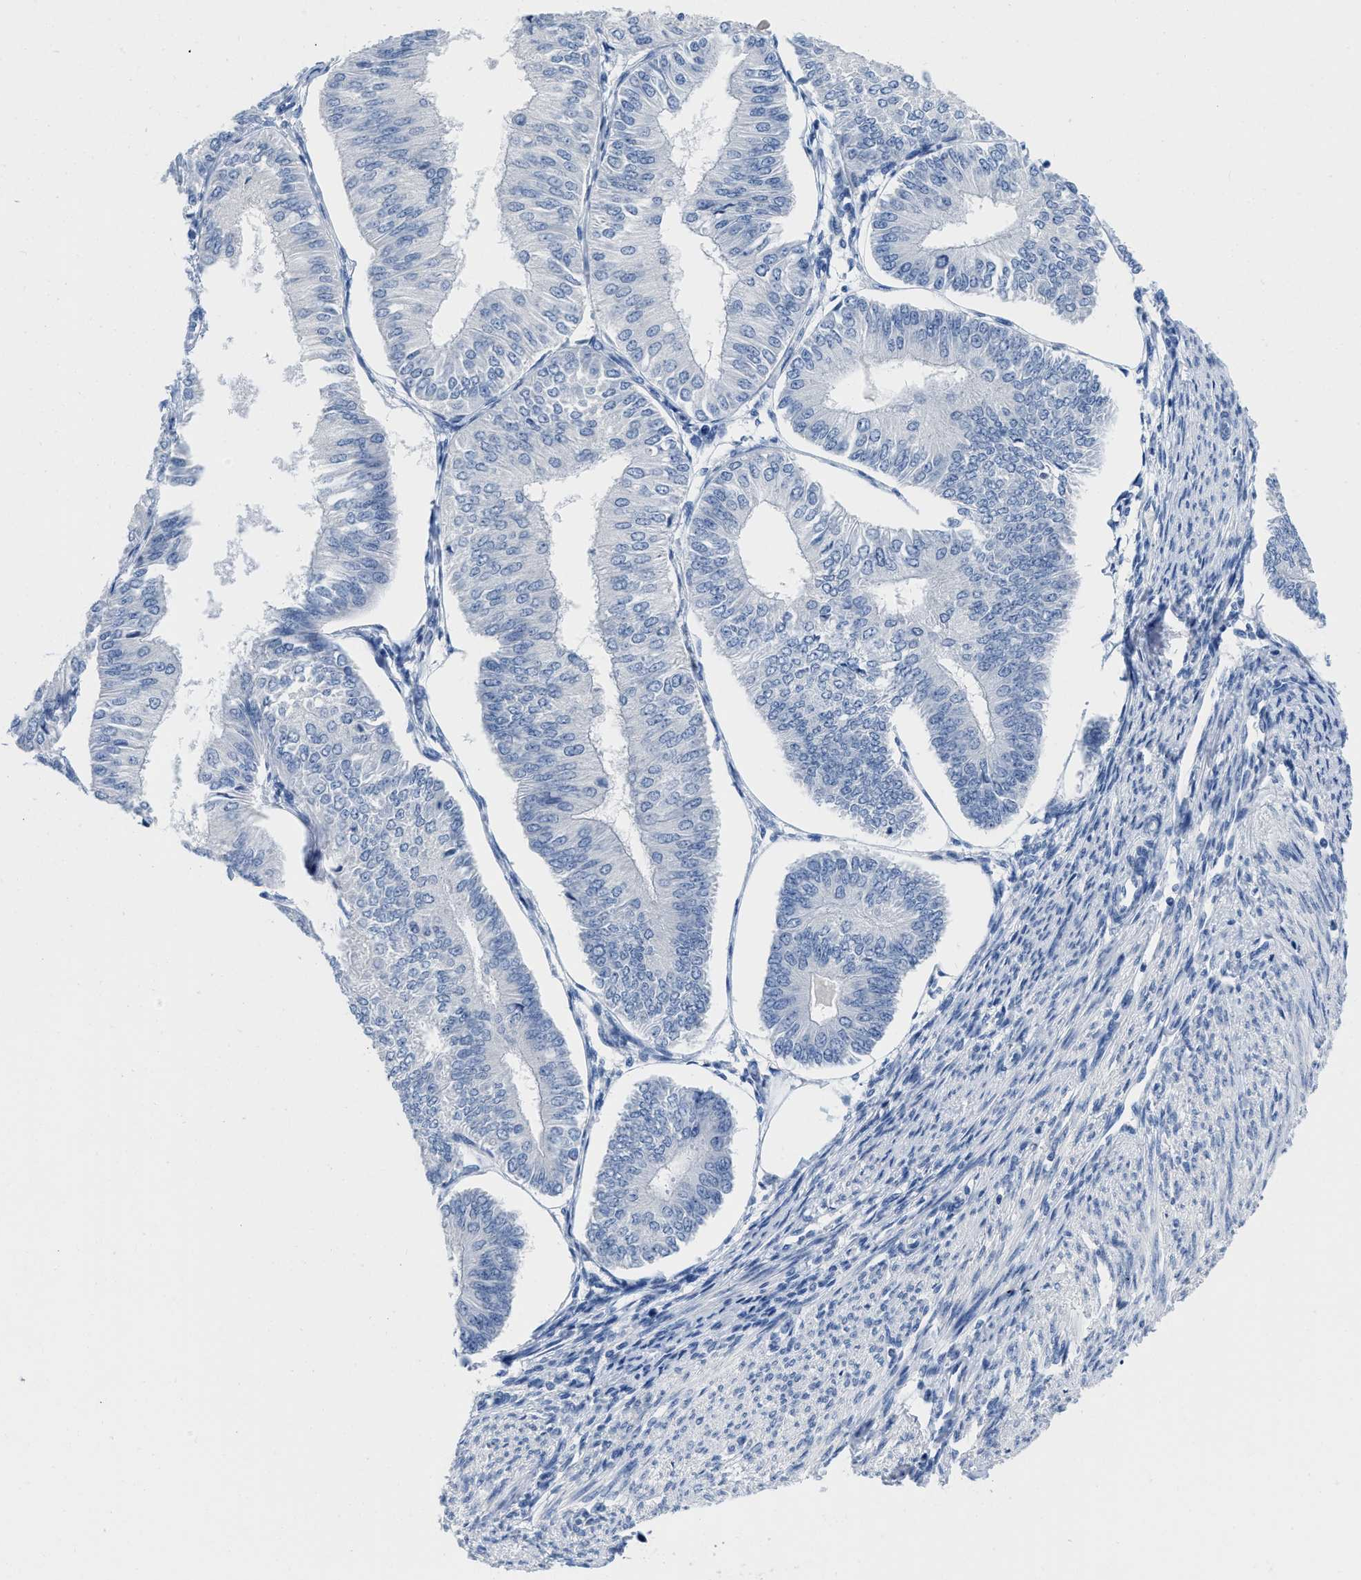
{"staining": {"intensity": "negative", "quantity": "none", "location": "none"}, "tissue": "endometrial cancer", "cell_type": "Tumor cells", "image_type": "cancer", "snomed": [{"axis": "morphology", "description": "Adenocarcinoma, NOS"}, {"axis": "topography", "description": "Endometrium"}], "caption": "Immunohistochemistry histopathology image of human endometrial cancer (adenocarcinoma) stained for a protein (brown), which reveals no staining in tumor cells.", "gene": "CR1", "patient": {"sex": "female", "age": 58}}